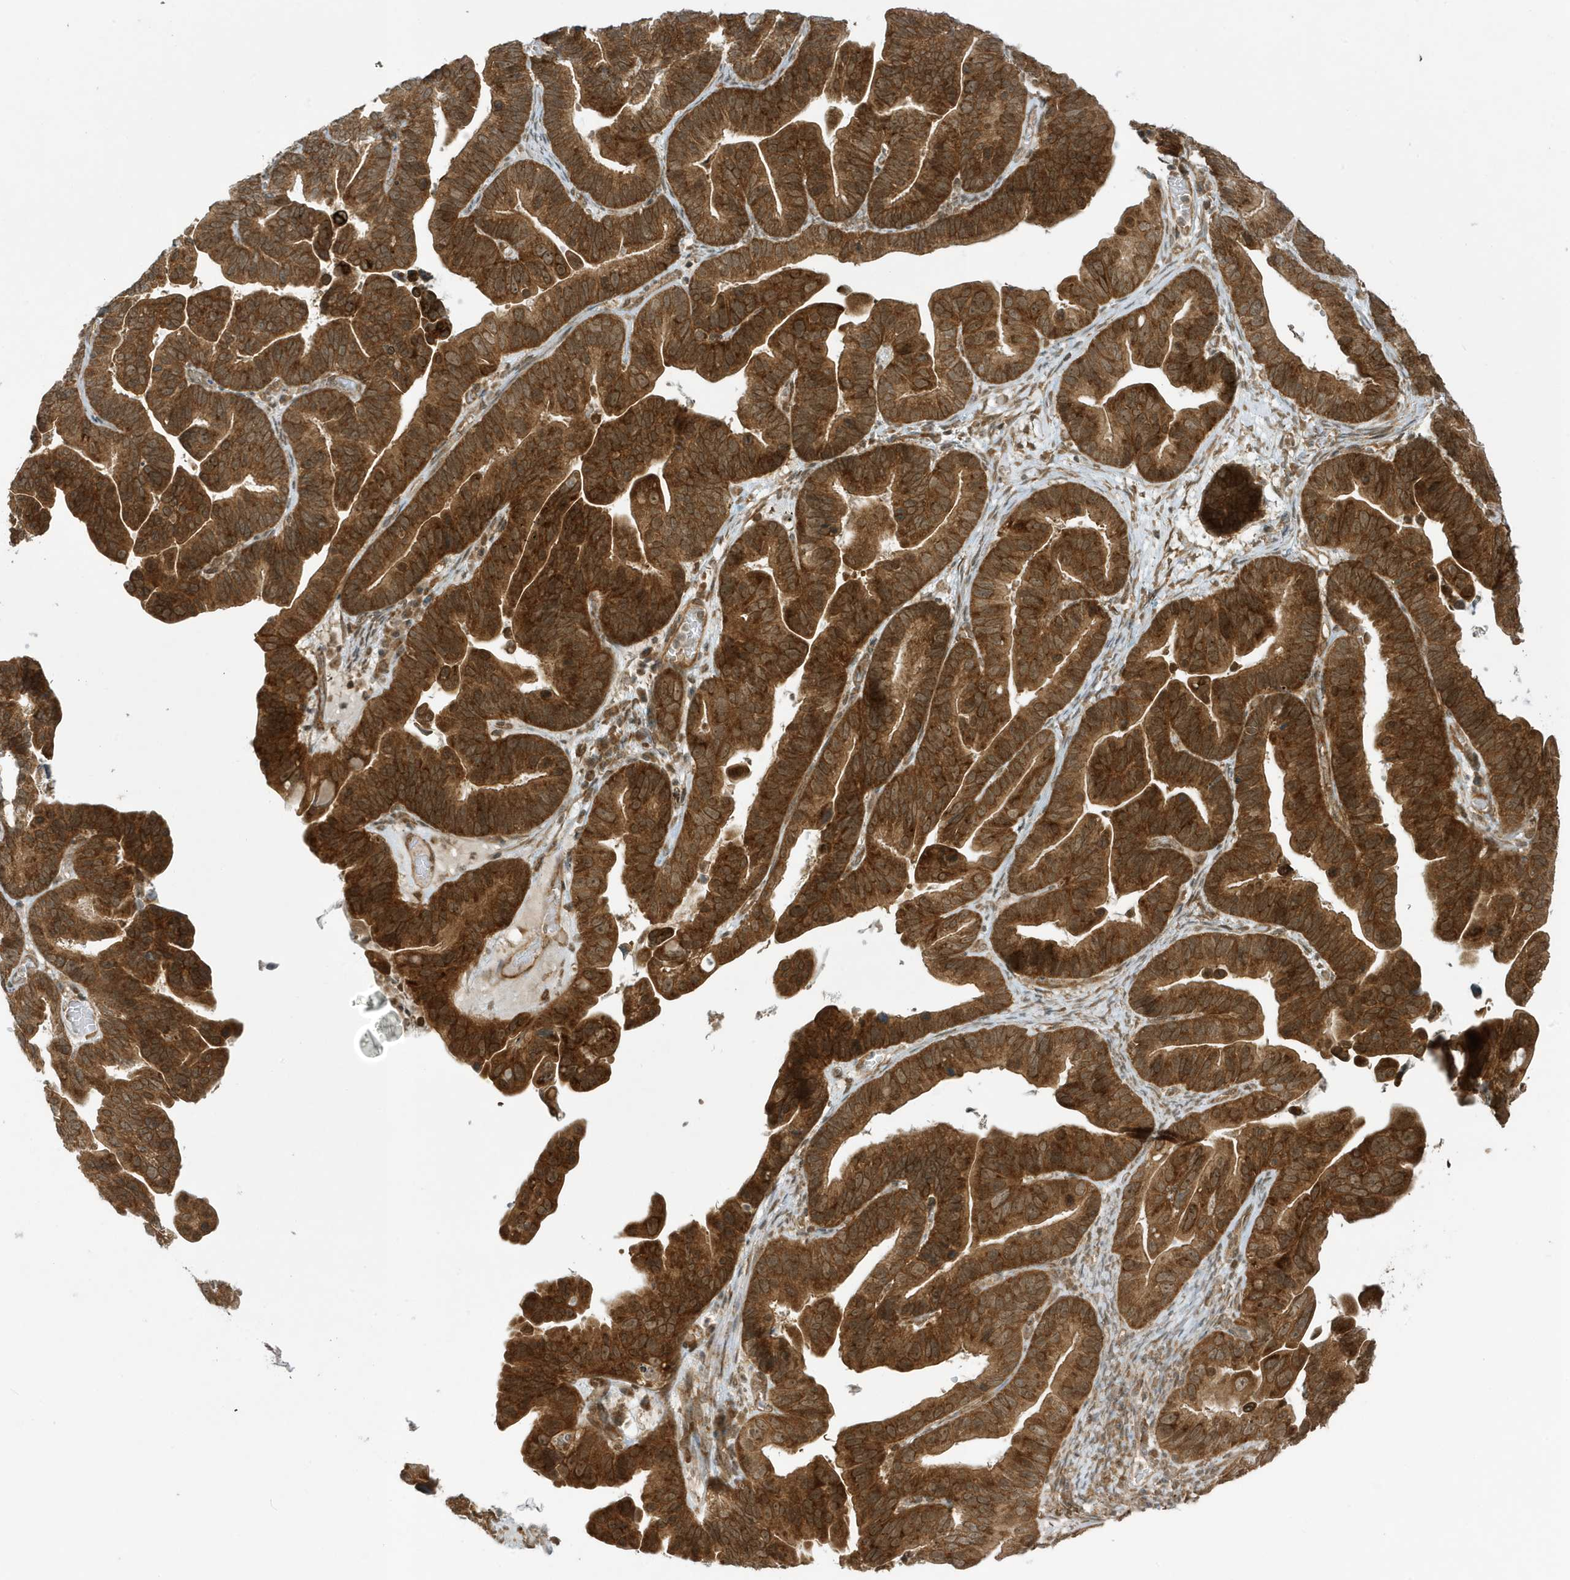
{"staining": {"intensity": "strong", "quantity": ">75%", "location": "cytoplasmic/membranous"}, "tissue": "ovarian cancer", "cell_type": "Tumor cells", "image_type": "cancer", "snomed": [{"axis": "morphology", "description": "Cystadenocarcinoma, serous, NOS"}, {"axis": "topography", "description": "Ovary"}], "caption": "Ovarian cancer (serous cystadenocarcinoma) was stained to show a protein in brown. There is high levels of strong cytoplasmic/membranous expression in about >75% of tumor cells.", "gene": "DHX36", "patient": {"sex": "female", "age": 56}}